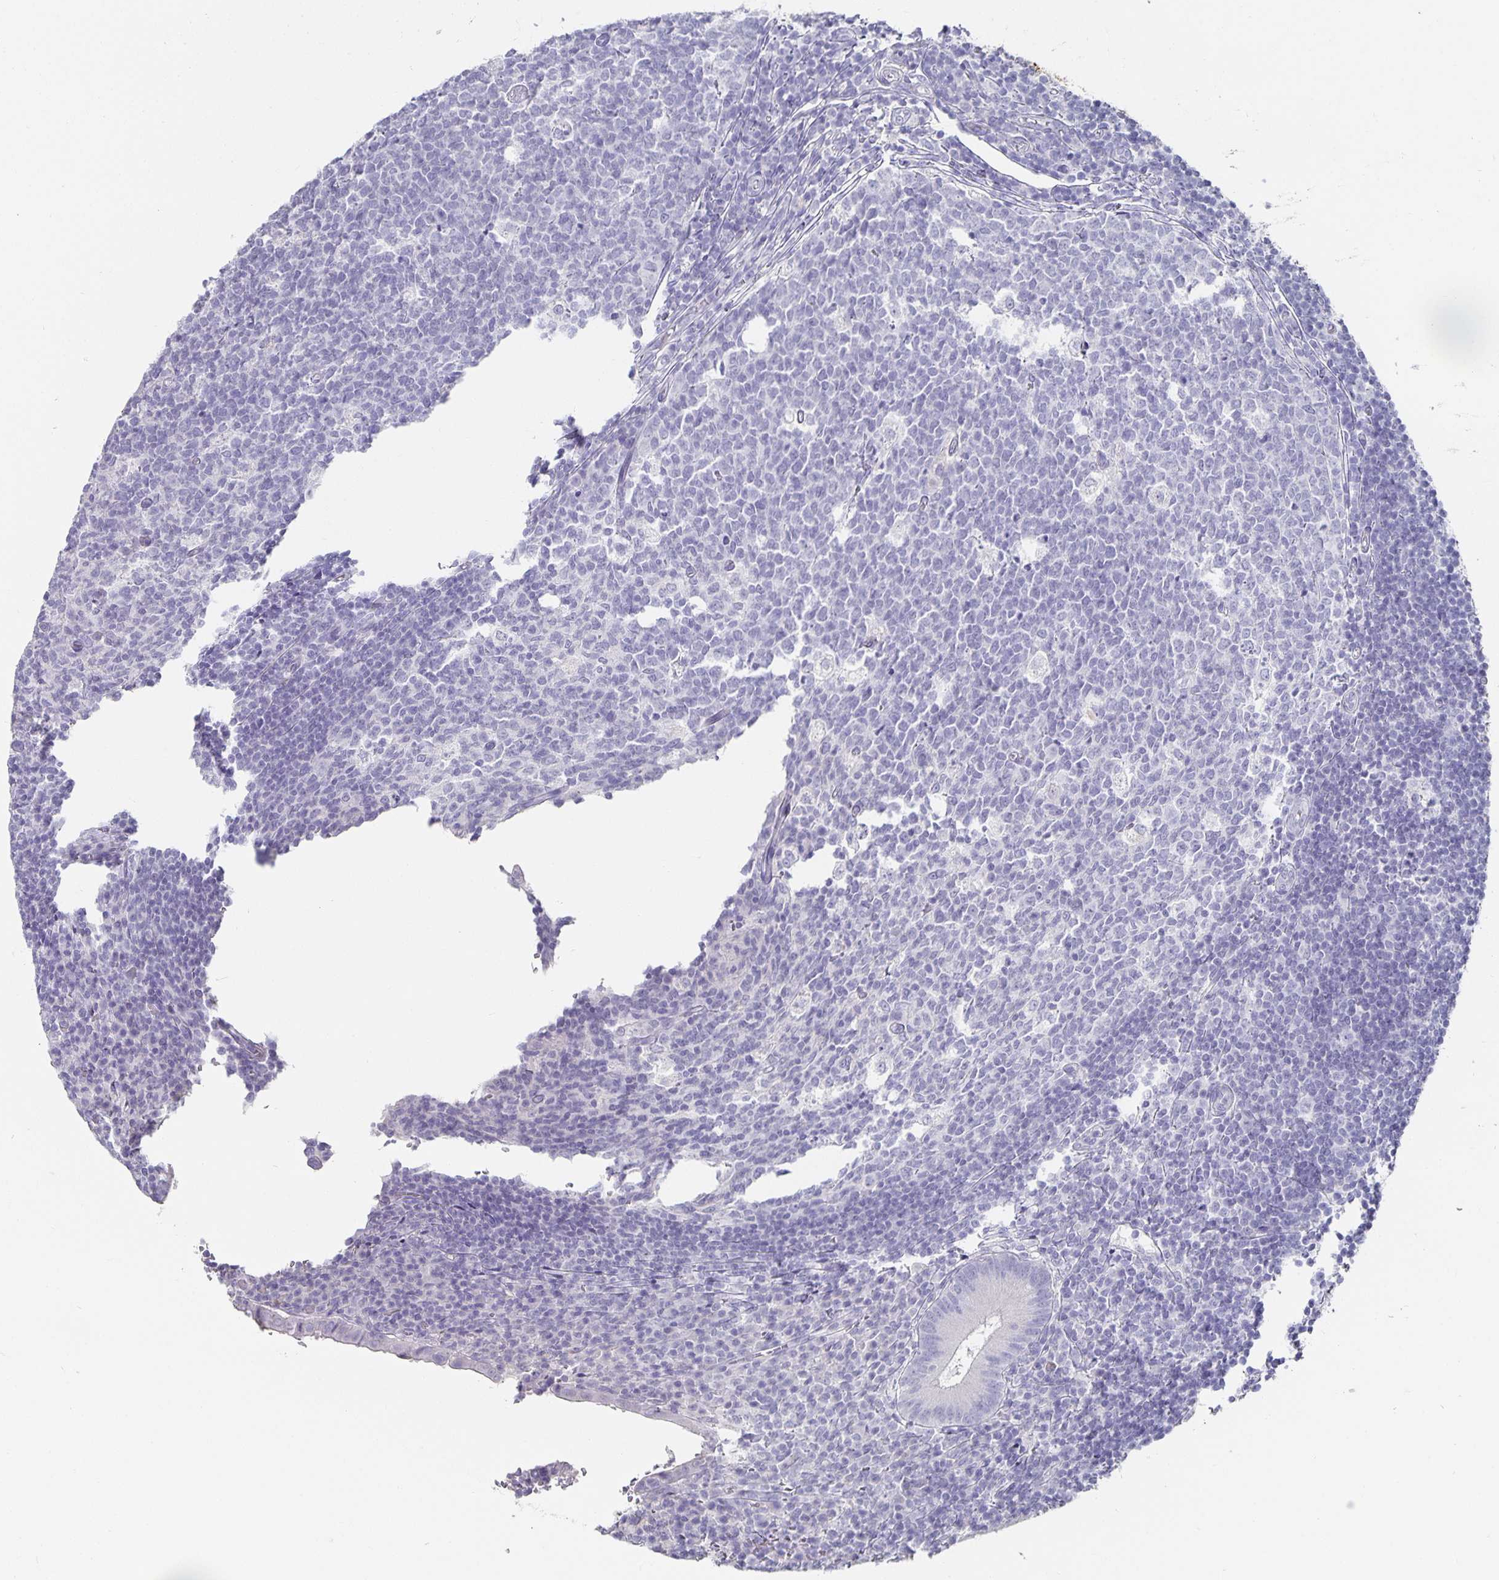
{"staining": {"intensity": "strong", "quantity": "<25%", "location": "cytoplasmic/membranous"}, "tissue": "appendix", "cell_type": "Glandular cells", "image_type": "normal", "snomed": [{"axis": "morphology", "description": "Normal tissue, NOS"}, {"axis": "topography", "description": "Appendix"}], "caption": "A high-resolution photomicrograph shows IHC staining of benign appendix, which reveals strong cytoplasmic/membranous staining in about <25% of glandular cells.", "gene": "CHGA", "patient": {"sex": "male", "age": 18}}